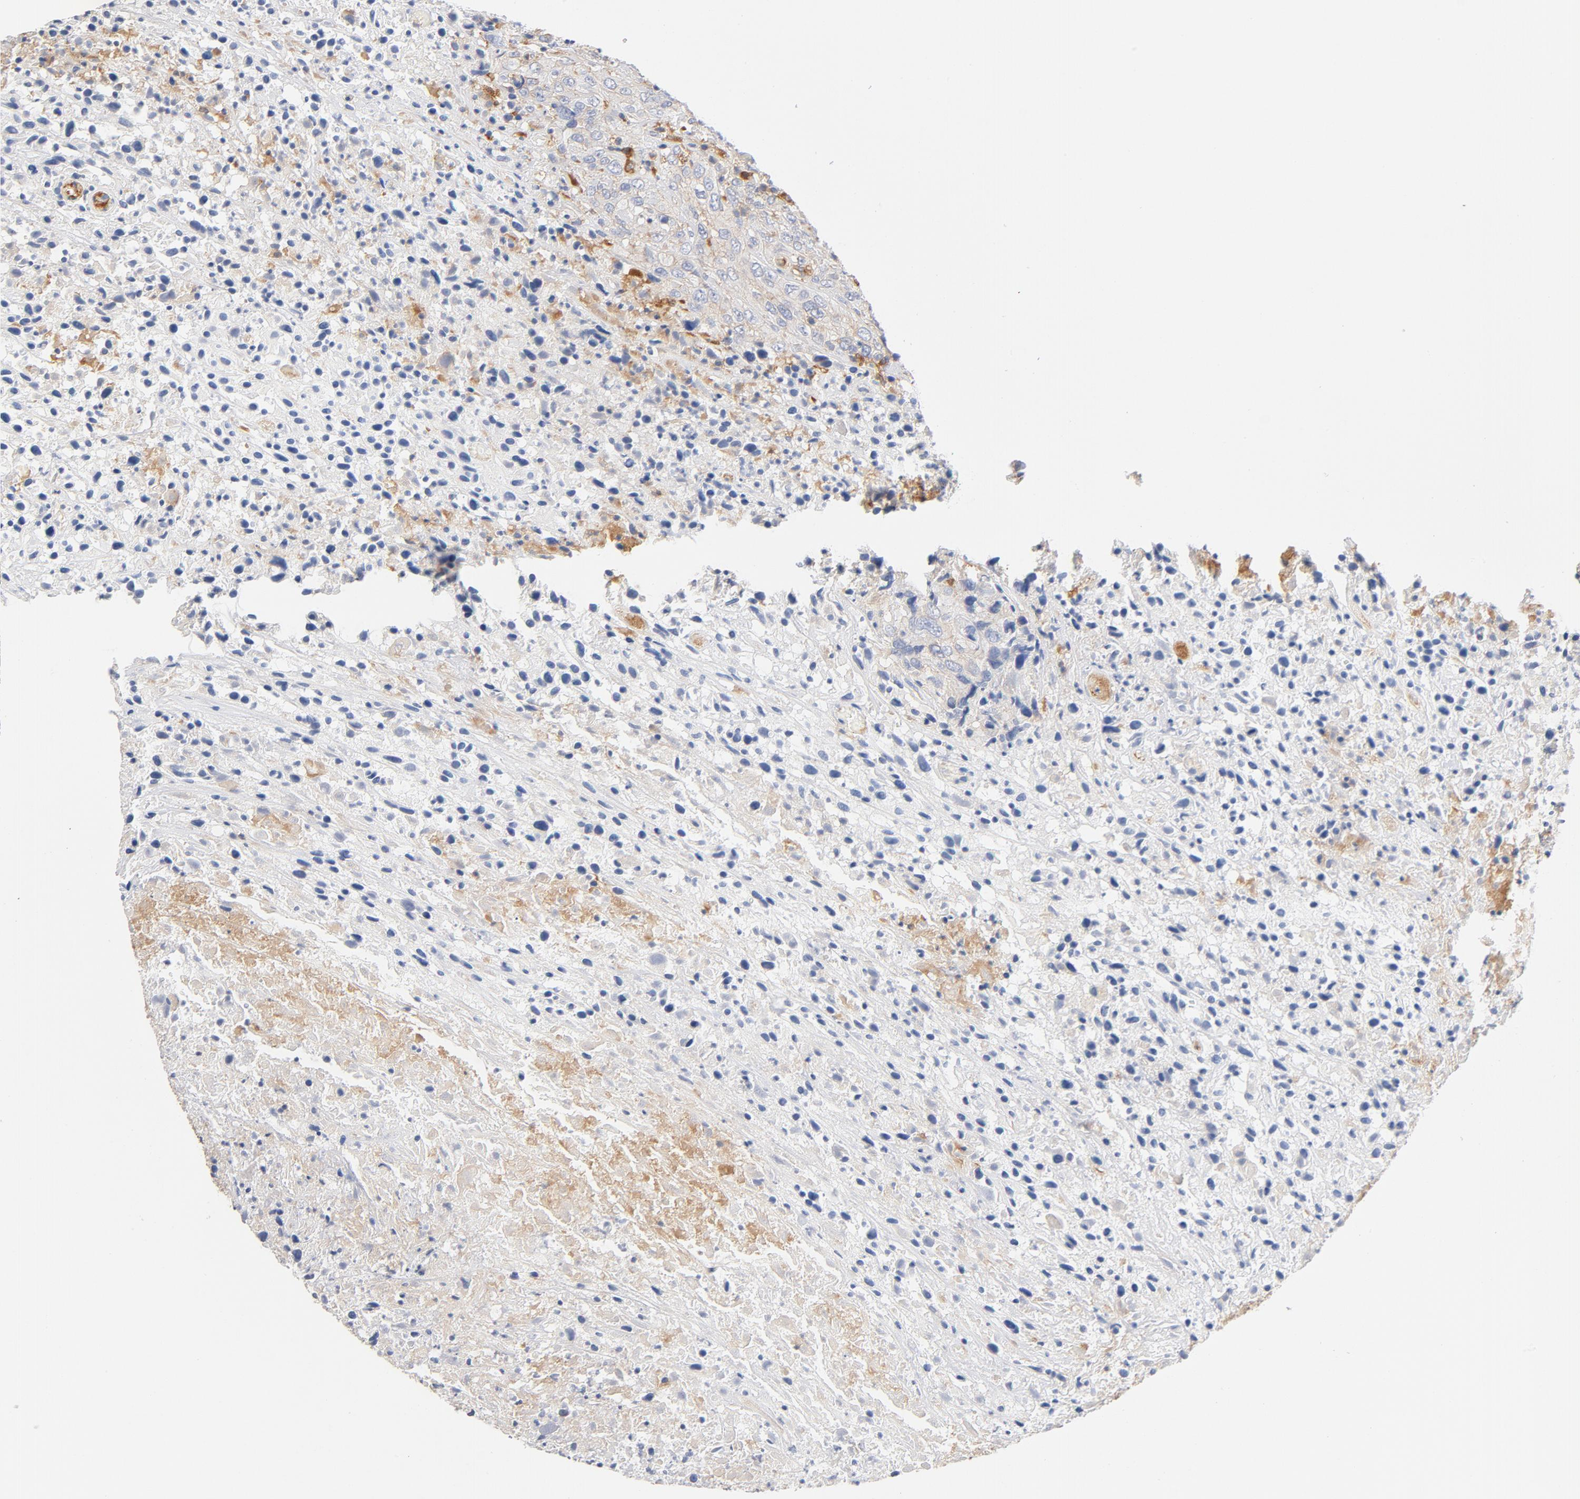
{"staining": {"intensity": "weak", "quantity": "<25%", "location": "cytoplasmic/membranous"}, "tissue": "urothelial cancer", "cell_type": "Tumor cells", "image_type": "cancer", "snomed": [{"axis": "morphology", "description": "Urothelial carcinoma, High grade"}, {"axis": "topography", "description": "Urinary bladder"}], "caption": "Tumor cells are negative for brown protein staining in high-grade urothelial carcinoma. The staining was performed using DAB to visualize the protein expression in brown, while the nuclei were stained in blue with hematoxylin (Magnification: 20x).", "gene": "SRC", "patient": {"sex": "male", "age": 61}}